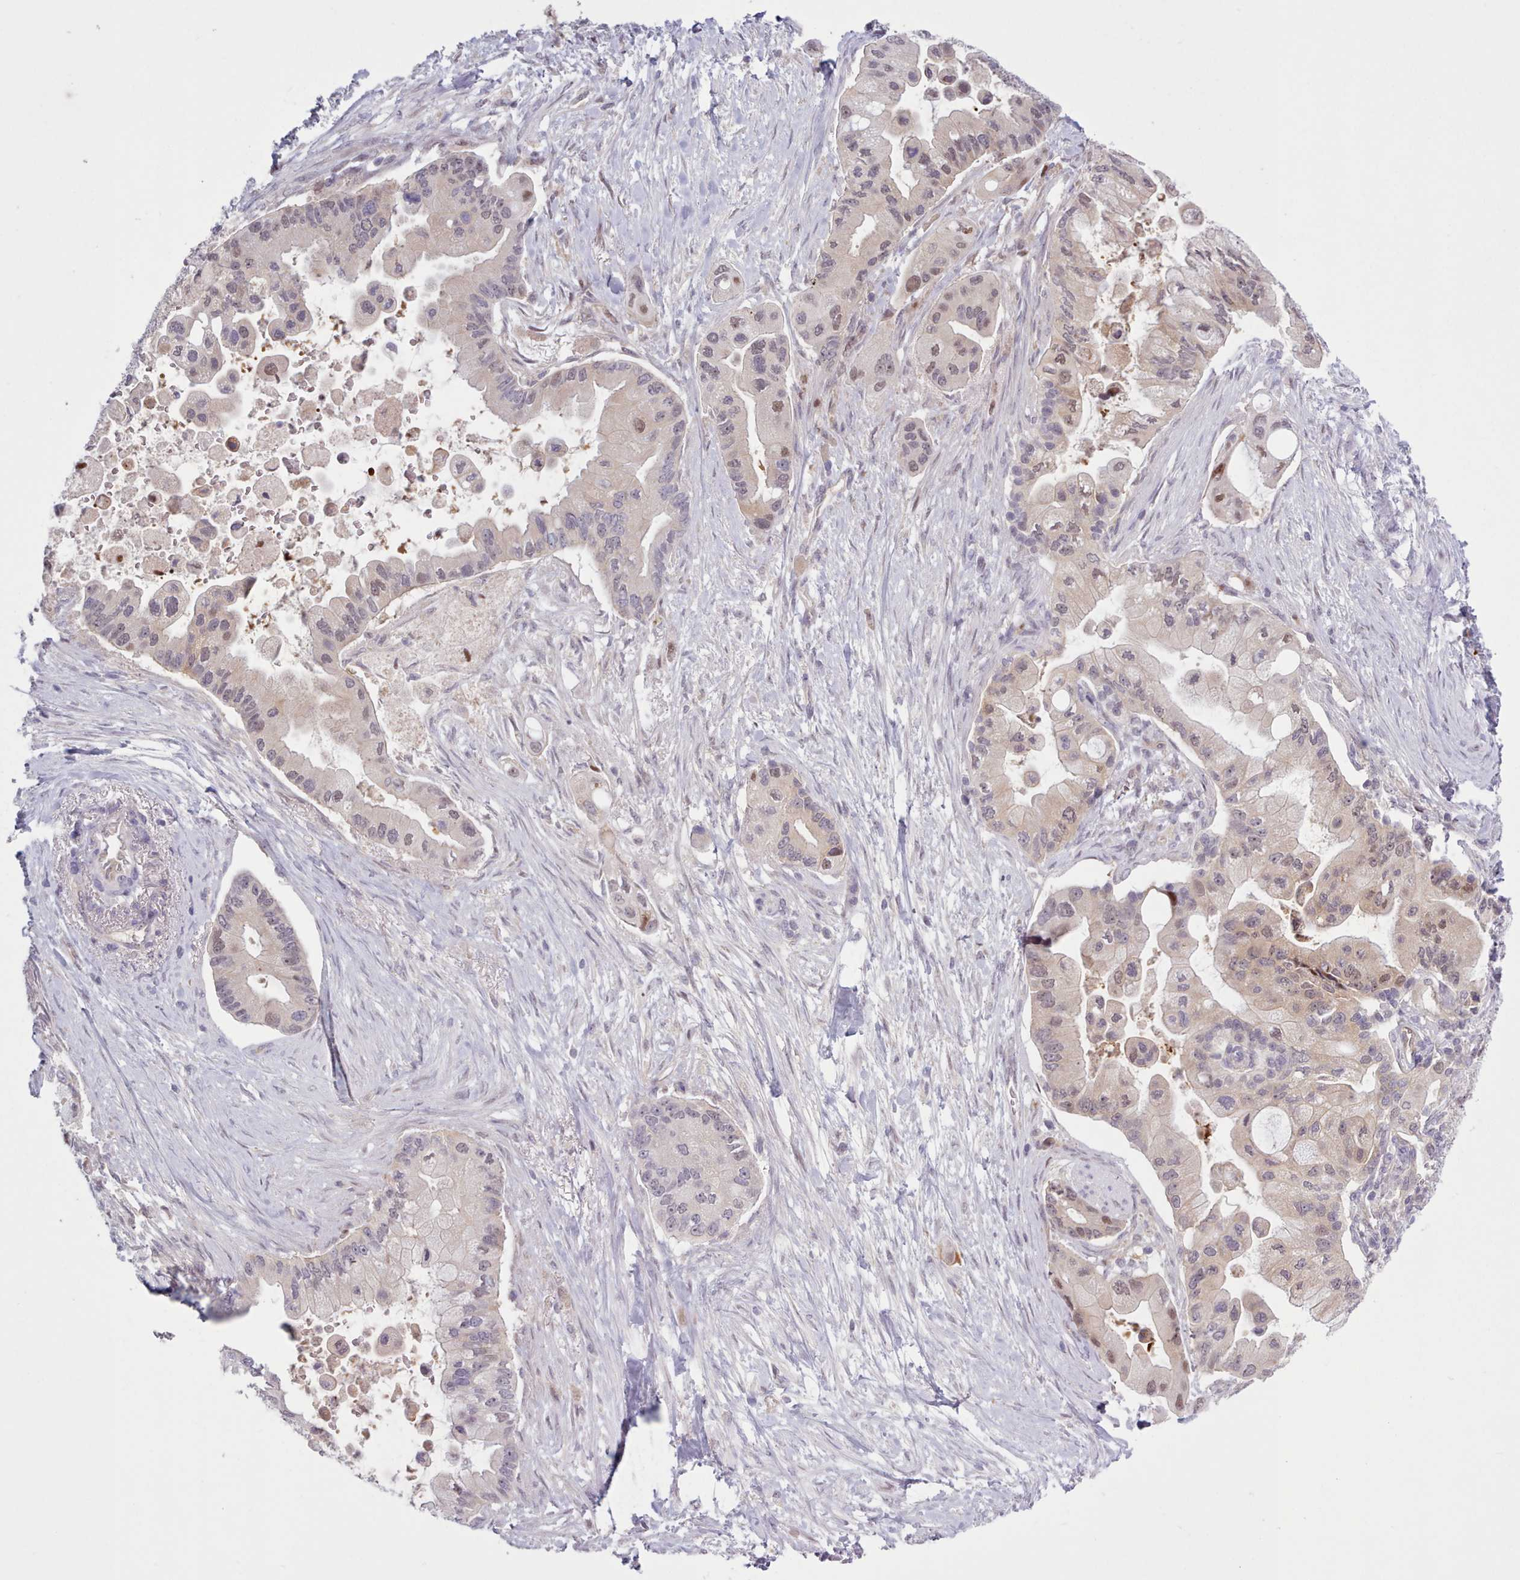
{"staining": {"intensity": "weak", "quantity": "<25%", "location": "nuclear"}, "tissue": "pancreatic cancer", "cell_type": "Tumor cells", "image_type": "cancer", "snomed": [{"axis": "morphology", "description": "Adenocarcinoma, NOS"}, {"axis": "topography", "description": "Pancreas"}], "caption": "Tumor cells show no significant protein positivity in pancreatic cancer.", "gene": "KBTBD7", "patient": {"sex": "male", "age": 57}}